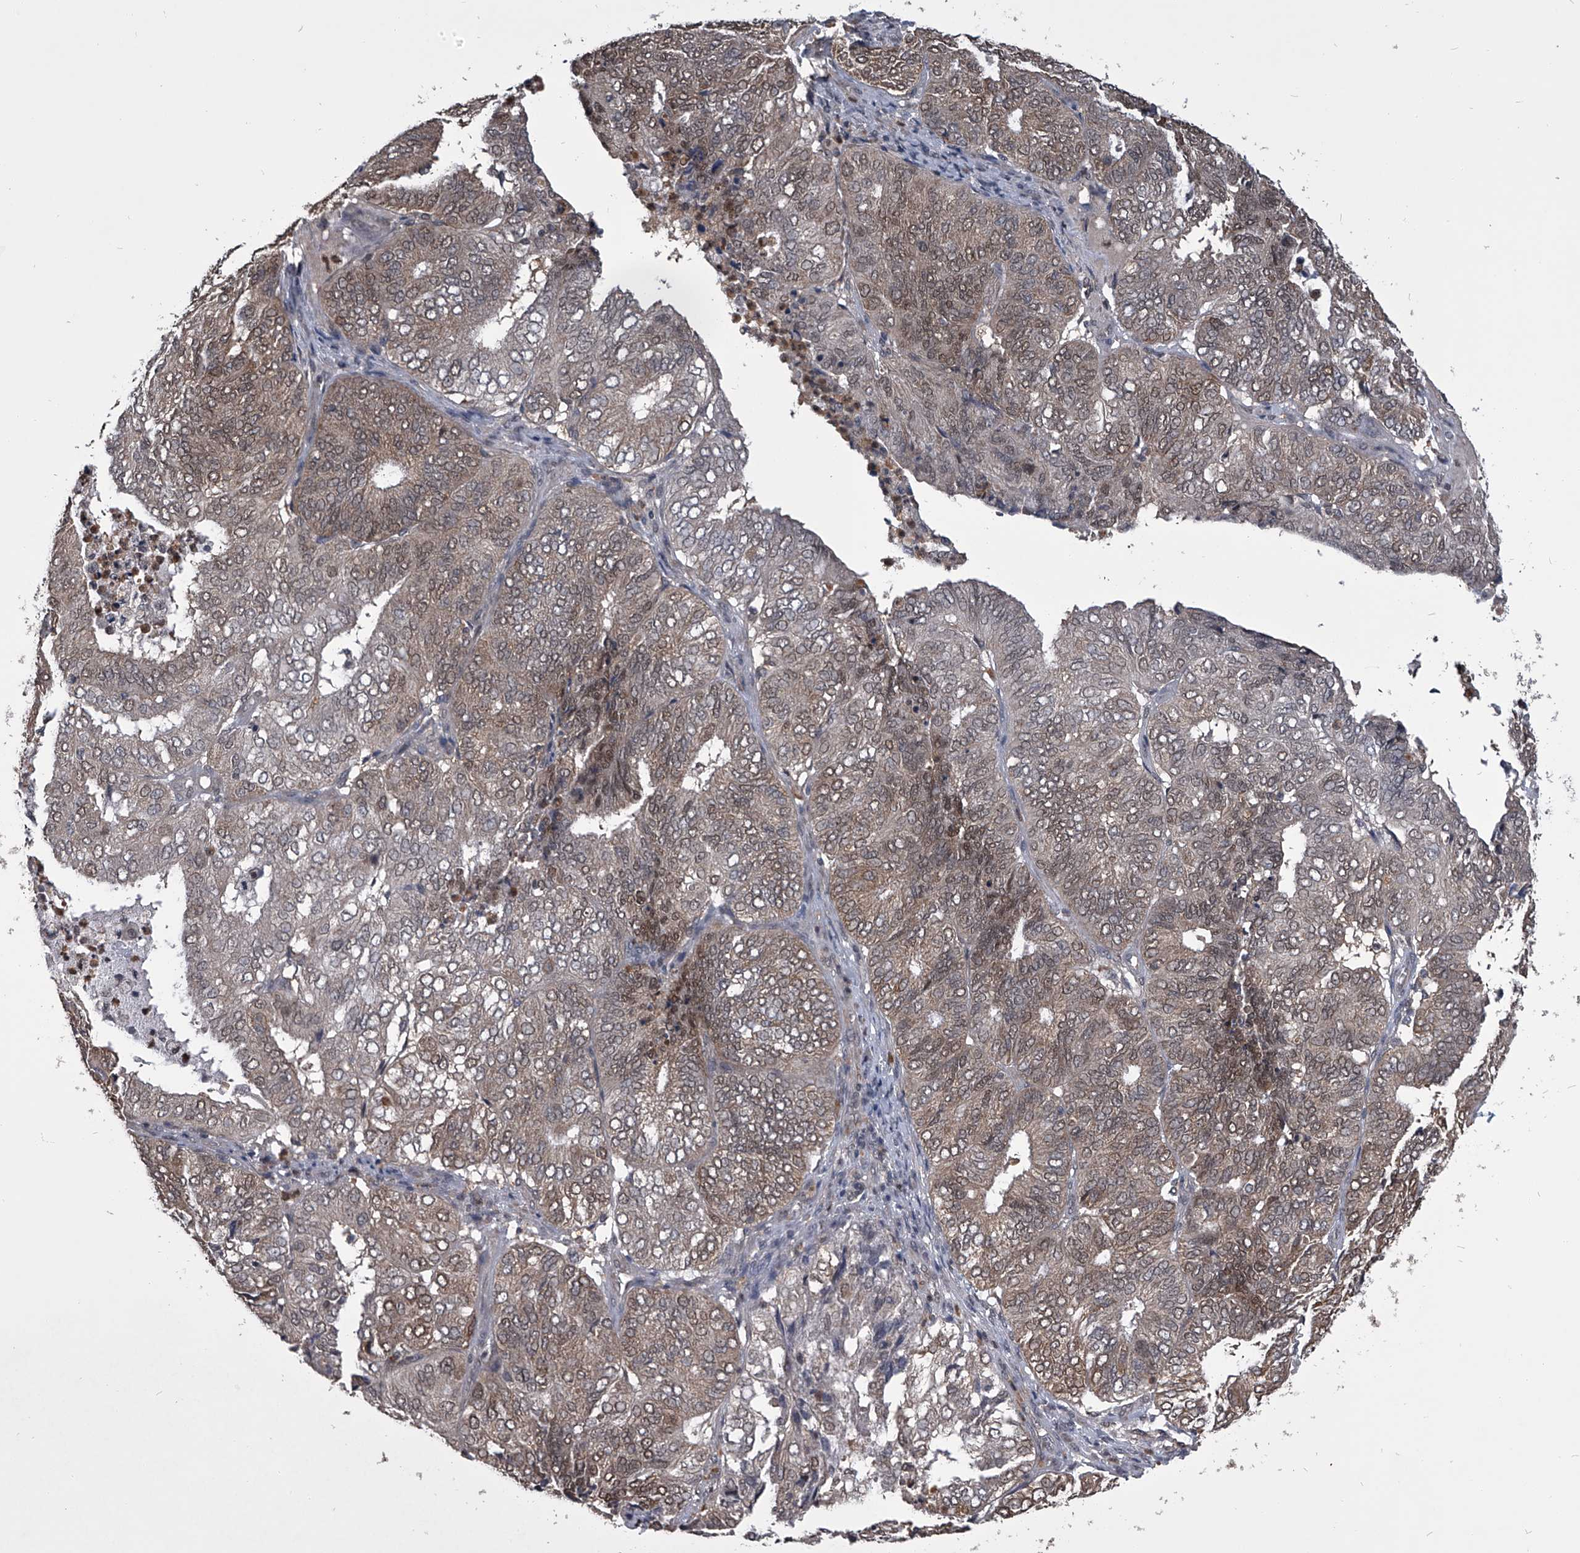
{"staining": {"intensity": "moderate", "quantity": ">75%", "location": "cytoplasmic/membranous,nuclear"}, "tissue": "endometrial cancer", "cell_type": "Tumor cells", "image_type": "cancer", "snomed": [{"axis": "morphology", "description": "Adenocarcinoma, NOS"}, {"axis": "topography", "description": "Uterus"}], "caption": "This is an image of immunohistochemistry (IHC) staining of adenocarcinoma (endometrial), which shows moderate staining in the cytoplasmic/membranous and nuclear of tumor cells.", "gene": "TSNAX", "patient": {"sex": "female", "age": 60}}